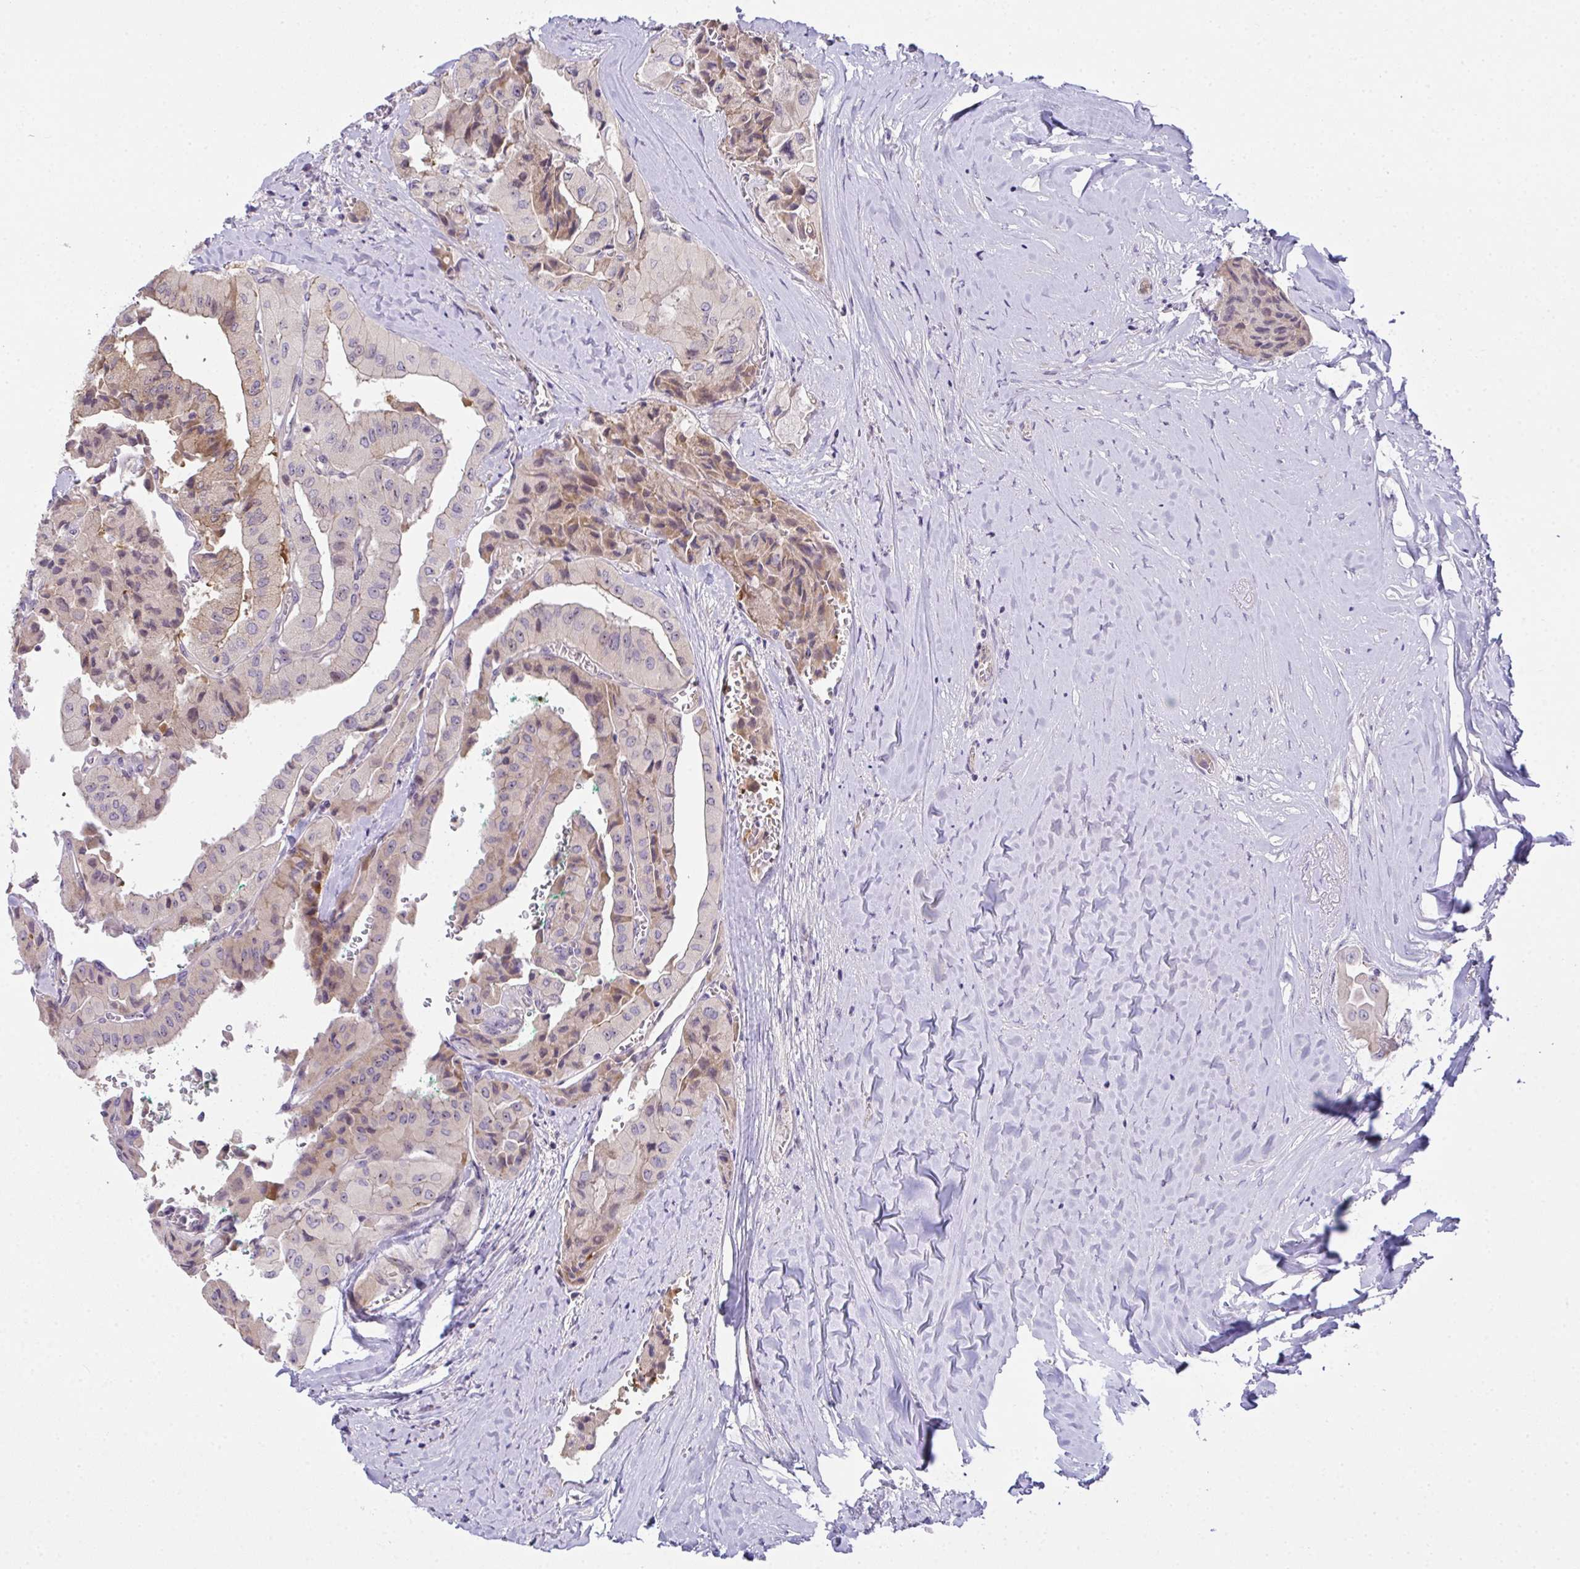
{"staining": {"intensity": "weak", "quantity": "25%-75%", "location": "cytoplasmic/membranous"}, "tissue": "thyroid cancer", "cell_type": "Tumor cells", "image_type": "cancer", "snomed": [{"axis": "morphology", "description": "Normal tissue, NOS"}, {"axis": "morphology", "description": "Papillary adenocarcinoma, NOS"}, {"axis": "topography", "description": "Thyroid gland"}], "caption": "Immunohistochemistry (IHC) (DAB (3,3'-diaminobenzidine)) staining of papillary adenocarcinoma (thyroid) shows weak cytoplasmic/membranous protein expression in about 25%-75% of tumor cells.", "gene": "NT5C1A", "patient": {"sex": "female", "age": 59}}